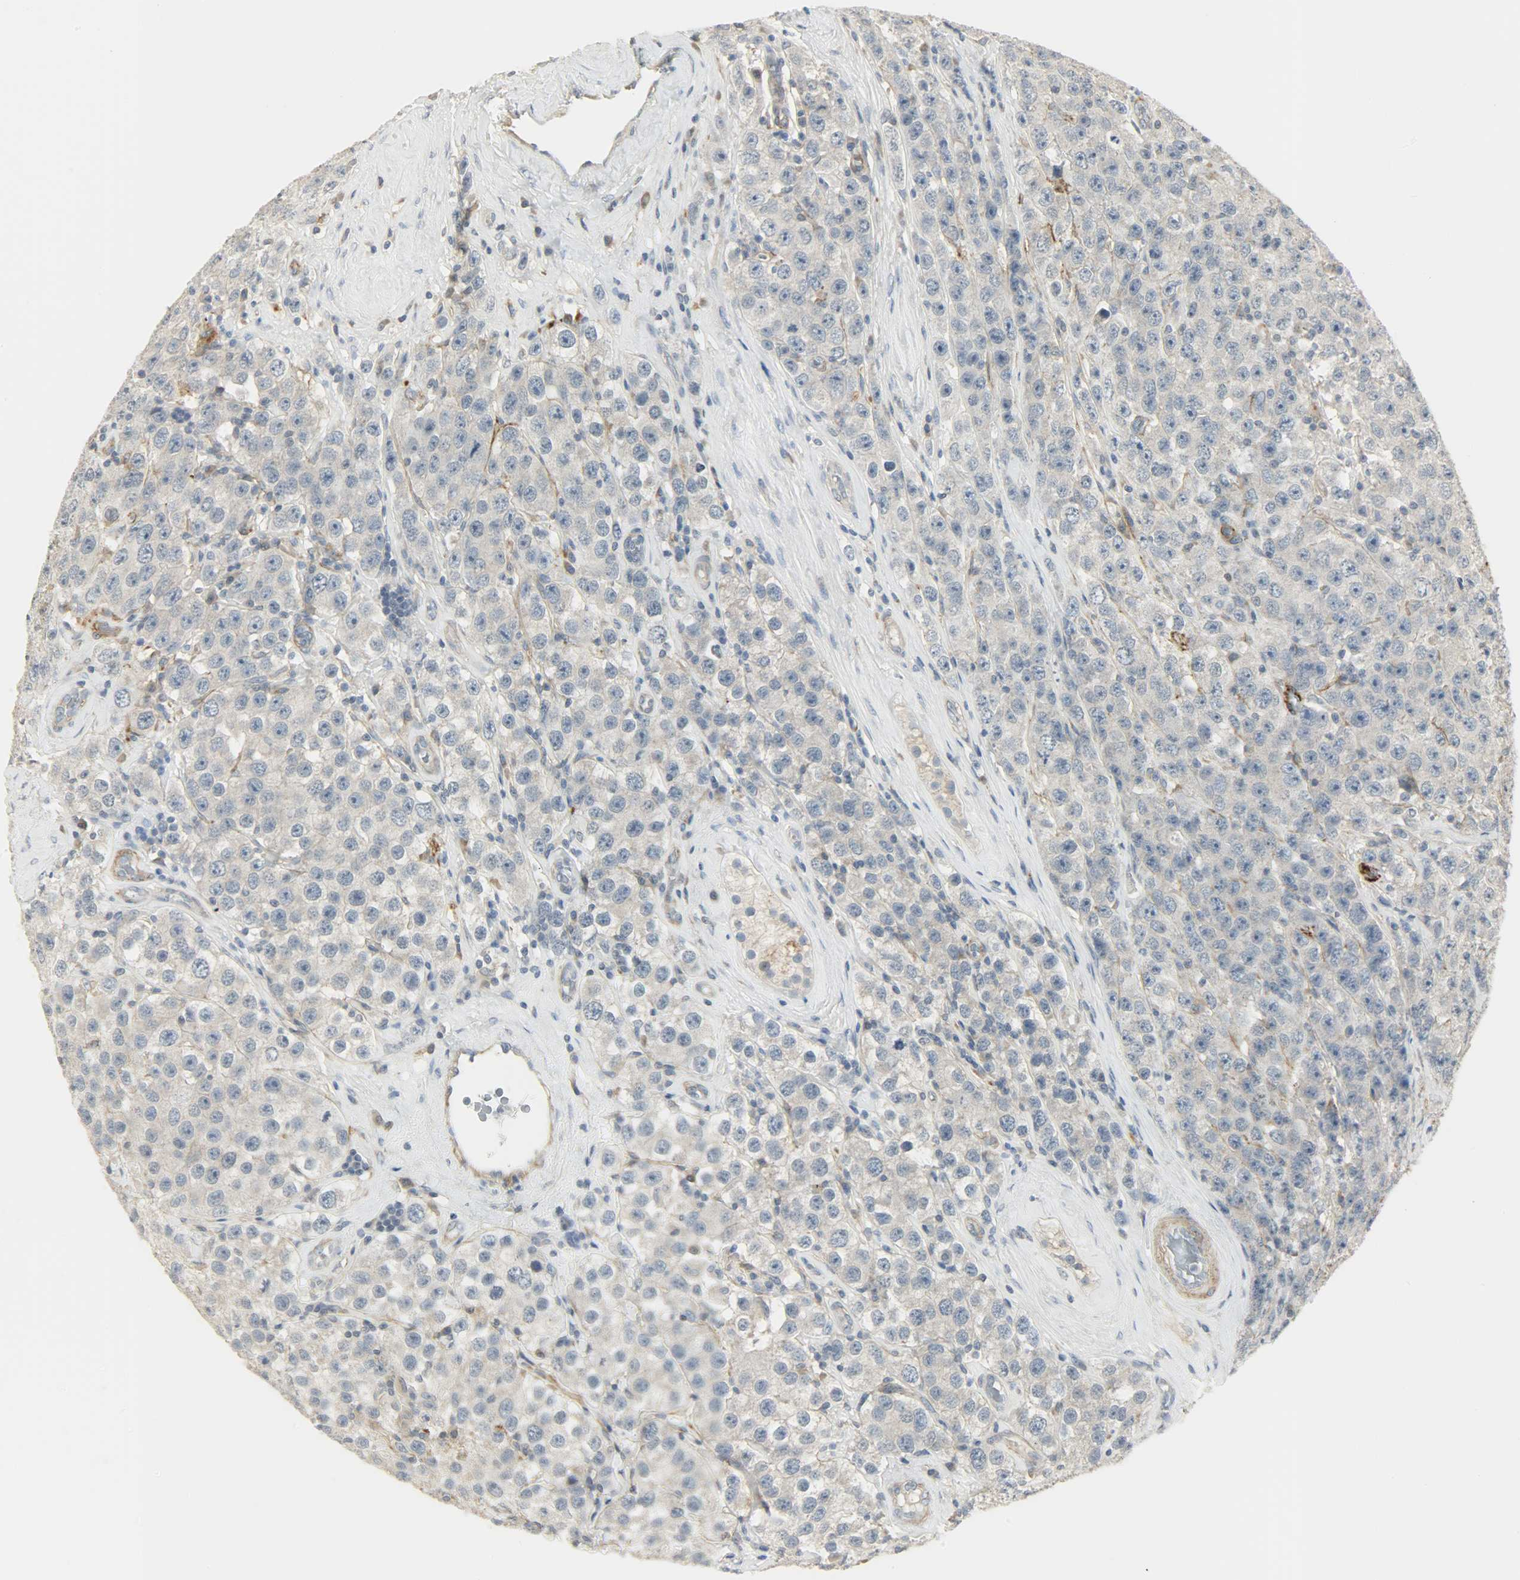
{"staining": {"intensity": "negative", "quantity": "none", "location": "none"}, "tissue": "testis cancer", "cell_type": "Tumor cells", "image_type": "cancer", "snomed": [{"axis": "morphology", "description": "Seminoma, NOS"}, {"axis": "topography", "description": "Testis"}], "caption": "The histopathology image demonstrates no staining of tumor cells in testis cancer (seminoma). (Brightfield microscopy of DAB immunohistochemistry (IHC) at high magnification).", "gene": "ENPEP", "patient": {"sex": "male", "age": 52}}